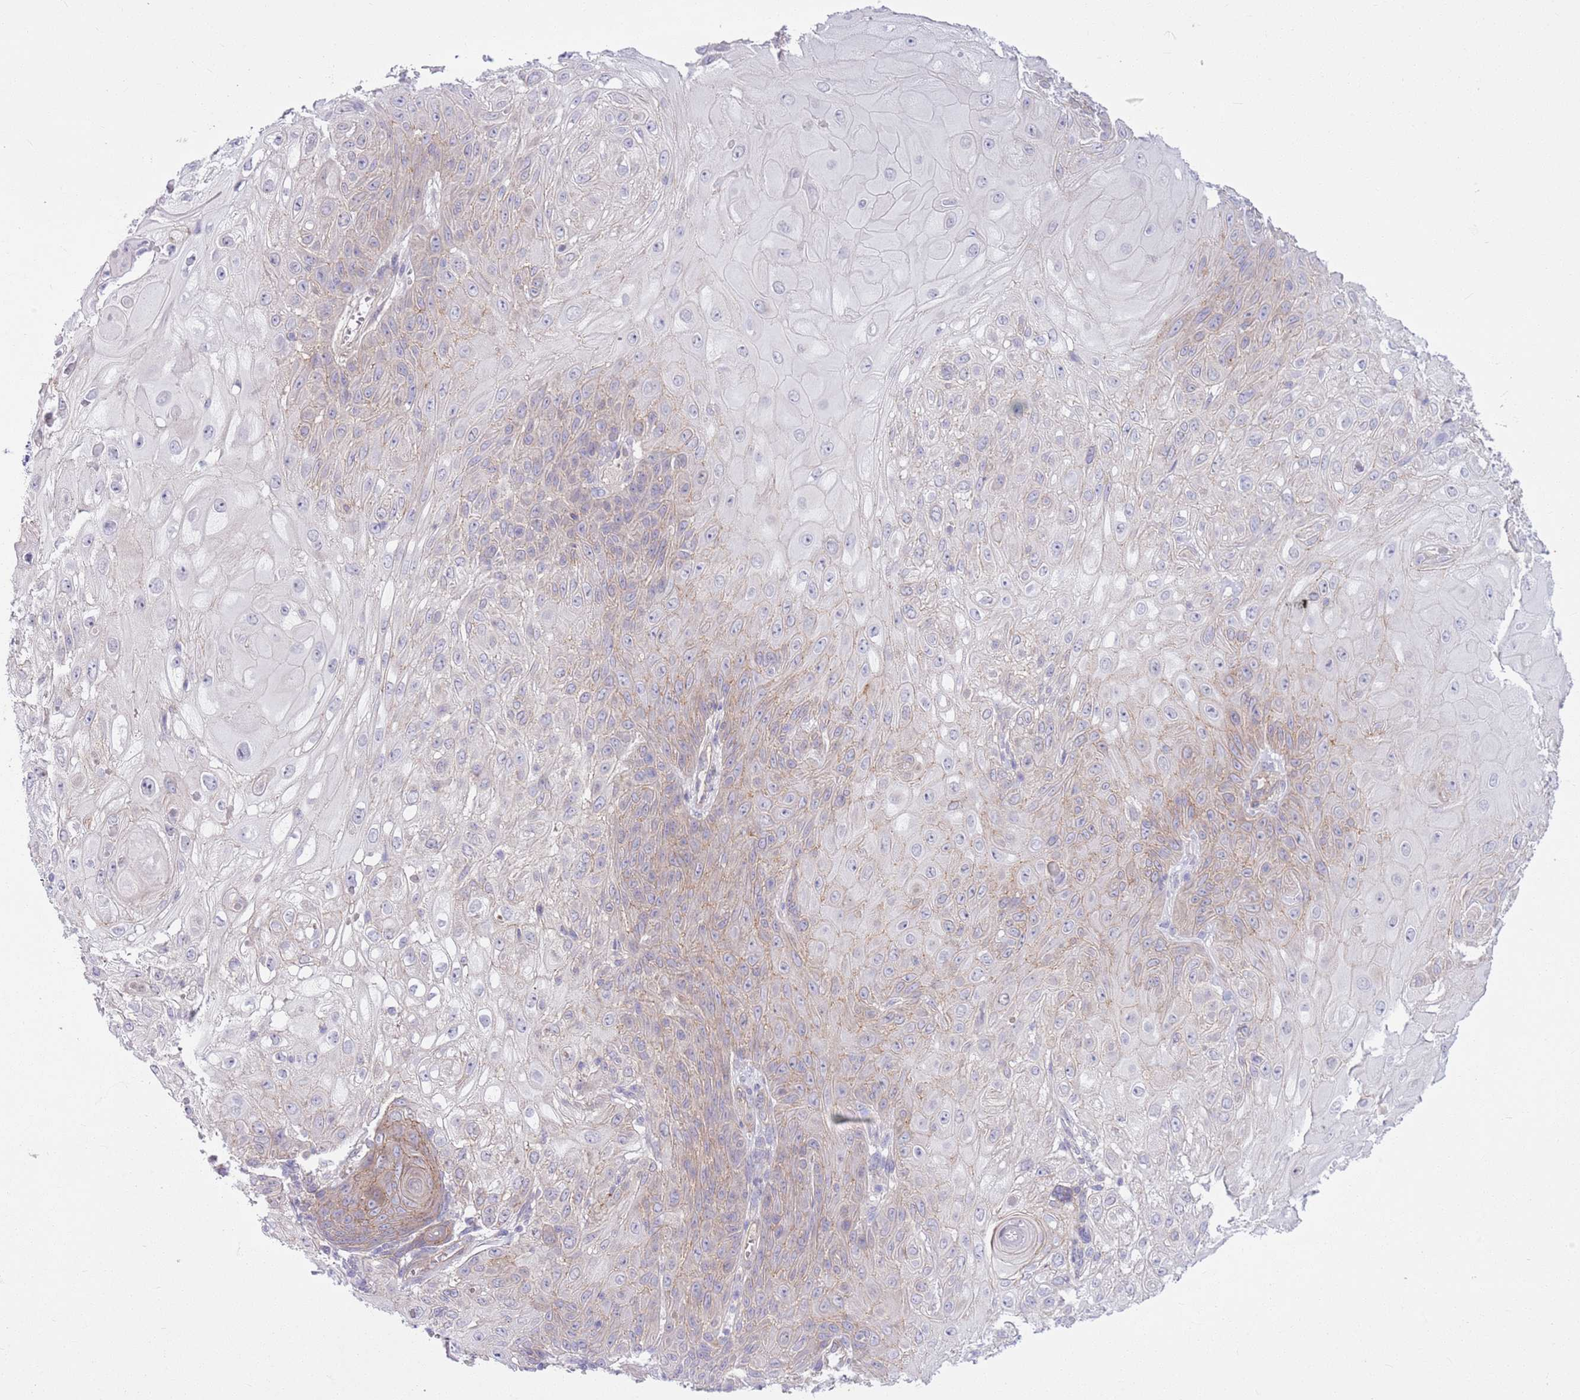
{"staining": {"intensity": "weak", "quantity": "25%-75%", "location": "cytoplasmic/membranous"}, "tissue": "skin cancer", "cell_type": "Tumor cells", "image_type": "cancer", "snomed": [{"axis": "morphology", "description": "Normal tissue, NOS"}, {"axis": "morphology", "description": "Squamous cell carcinoma, NOS"}, {"axis": "topography", "description": "Skin"}, {"axis": "topography", "description": "Cartilage tissue"}], "caption": "Immunohistochemical staining of squamous cell carcinoma (skin) reveals low levels of weak cytoplasmic/membranous staining in approximately 25%-75% of tumor cells. (IHC, brightfield microscopy, high magnification).", "gene": "PARP8", "patient": {"sex": "female", "age": 79}}